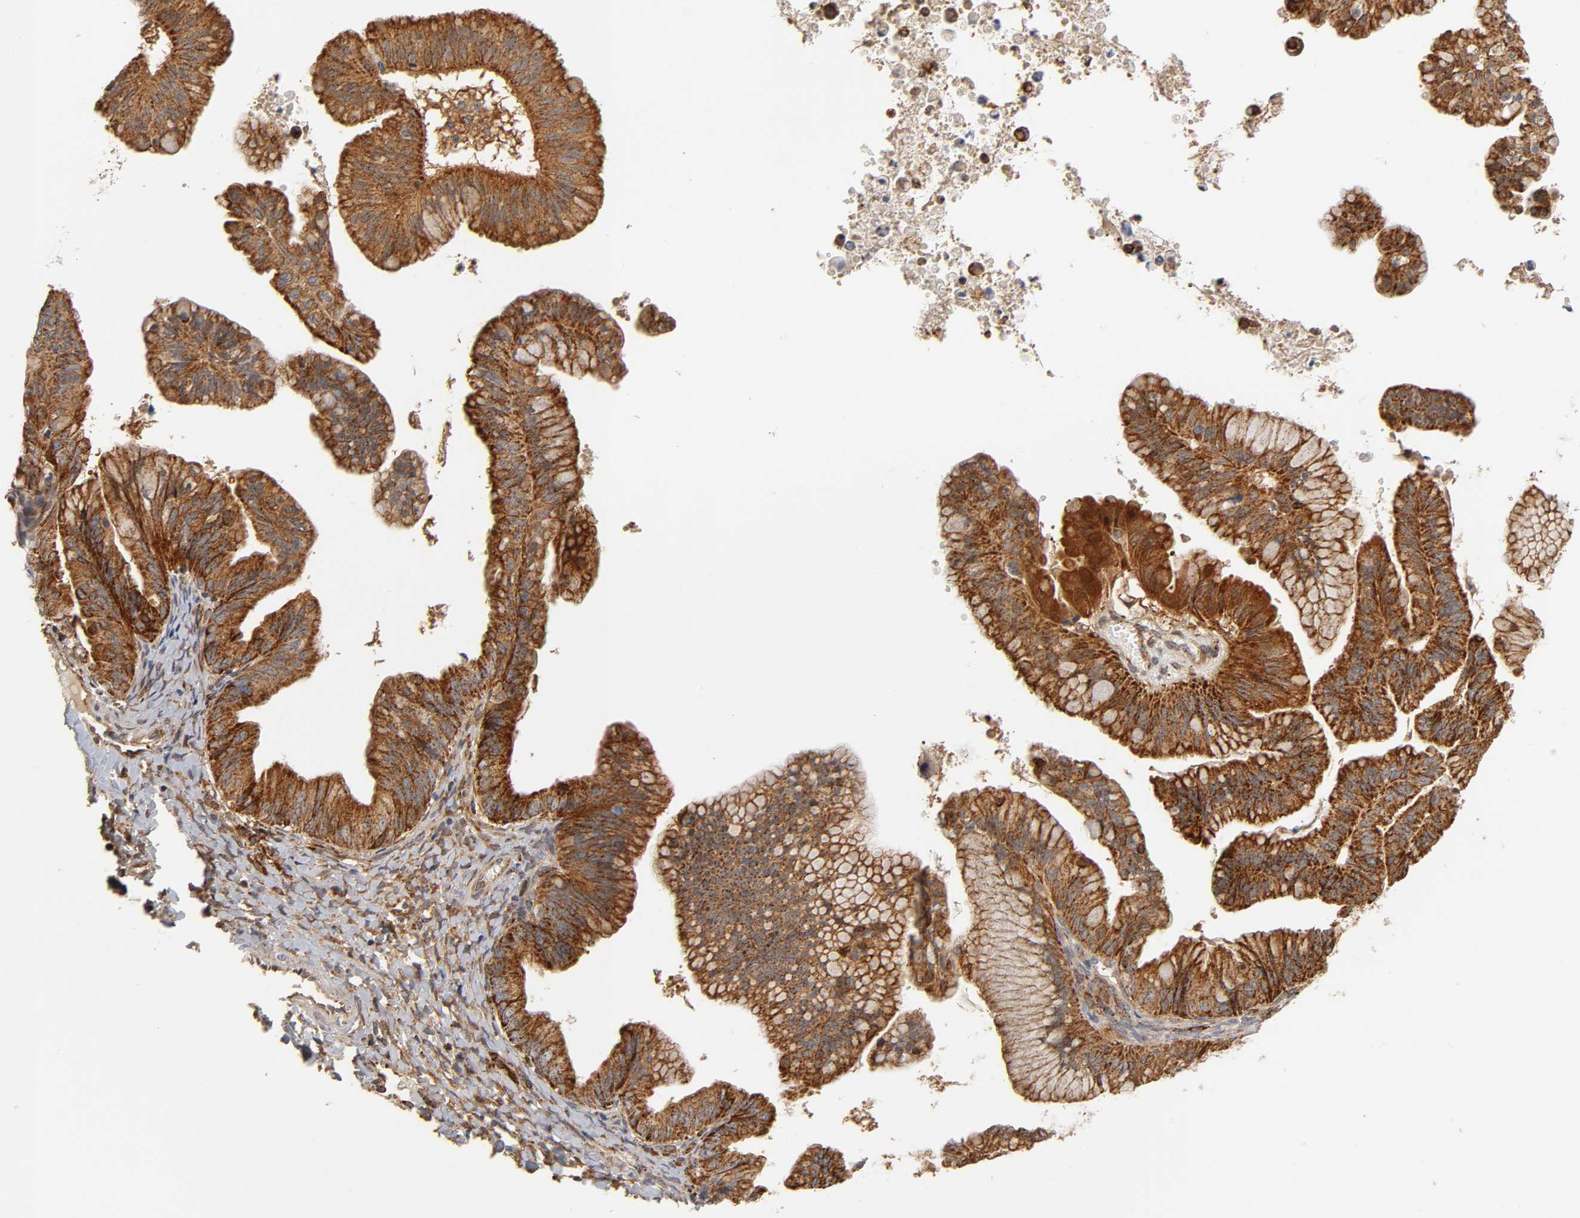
{"staining": {"intensity": "strong", "quantity": ">75%", "location": "cytoplasmic/membranous"}, "tissue": "ovarian cancer", "cell_type": "Tumor cells", "image_type": "cancer", "snomed": [{"axis": "morphology", "description": "Cystadenocarcinoma, mucinous, NOS"}, {"axis": "topography", "description": "Ovary"}], "caption": "A brown stain highlights strong cytoplasmic/membranous staining of a protein in human ovarian mucinous cystadenocarcinoma tumor cells. Ihc stains the protein in brown and the nuclei are stained blue.", "gene": "ISG15", "patient": {"sex": "female", "age": 36}}